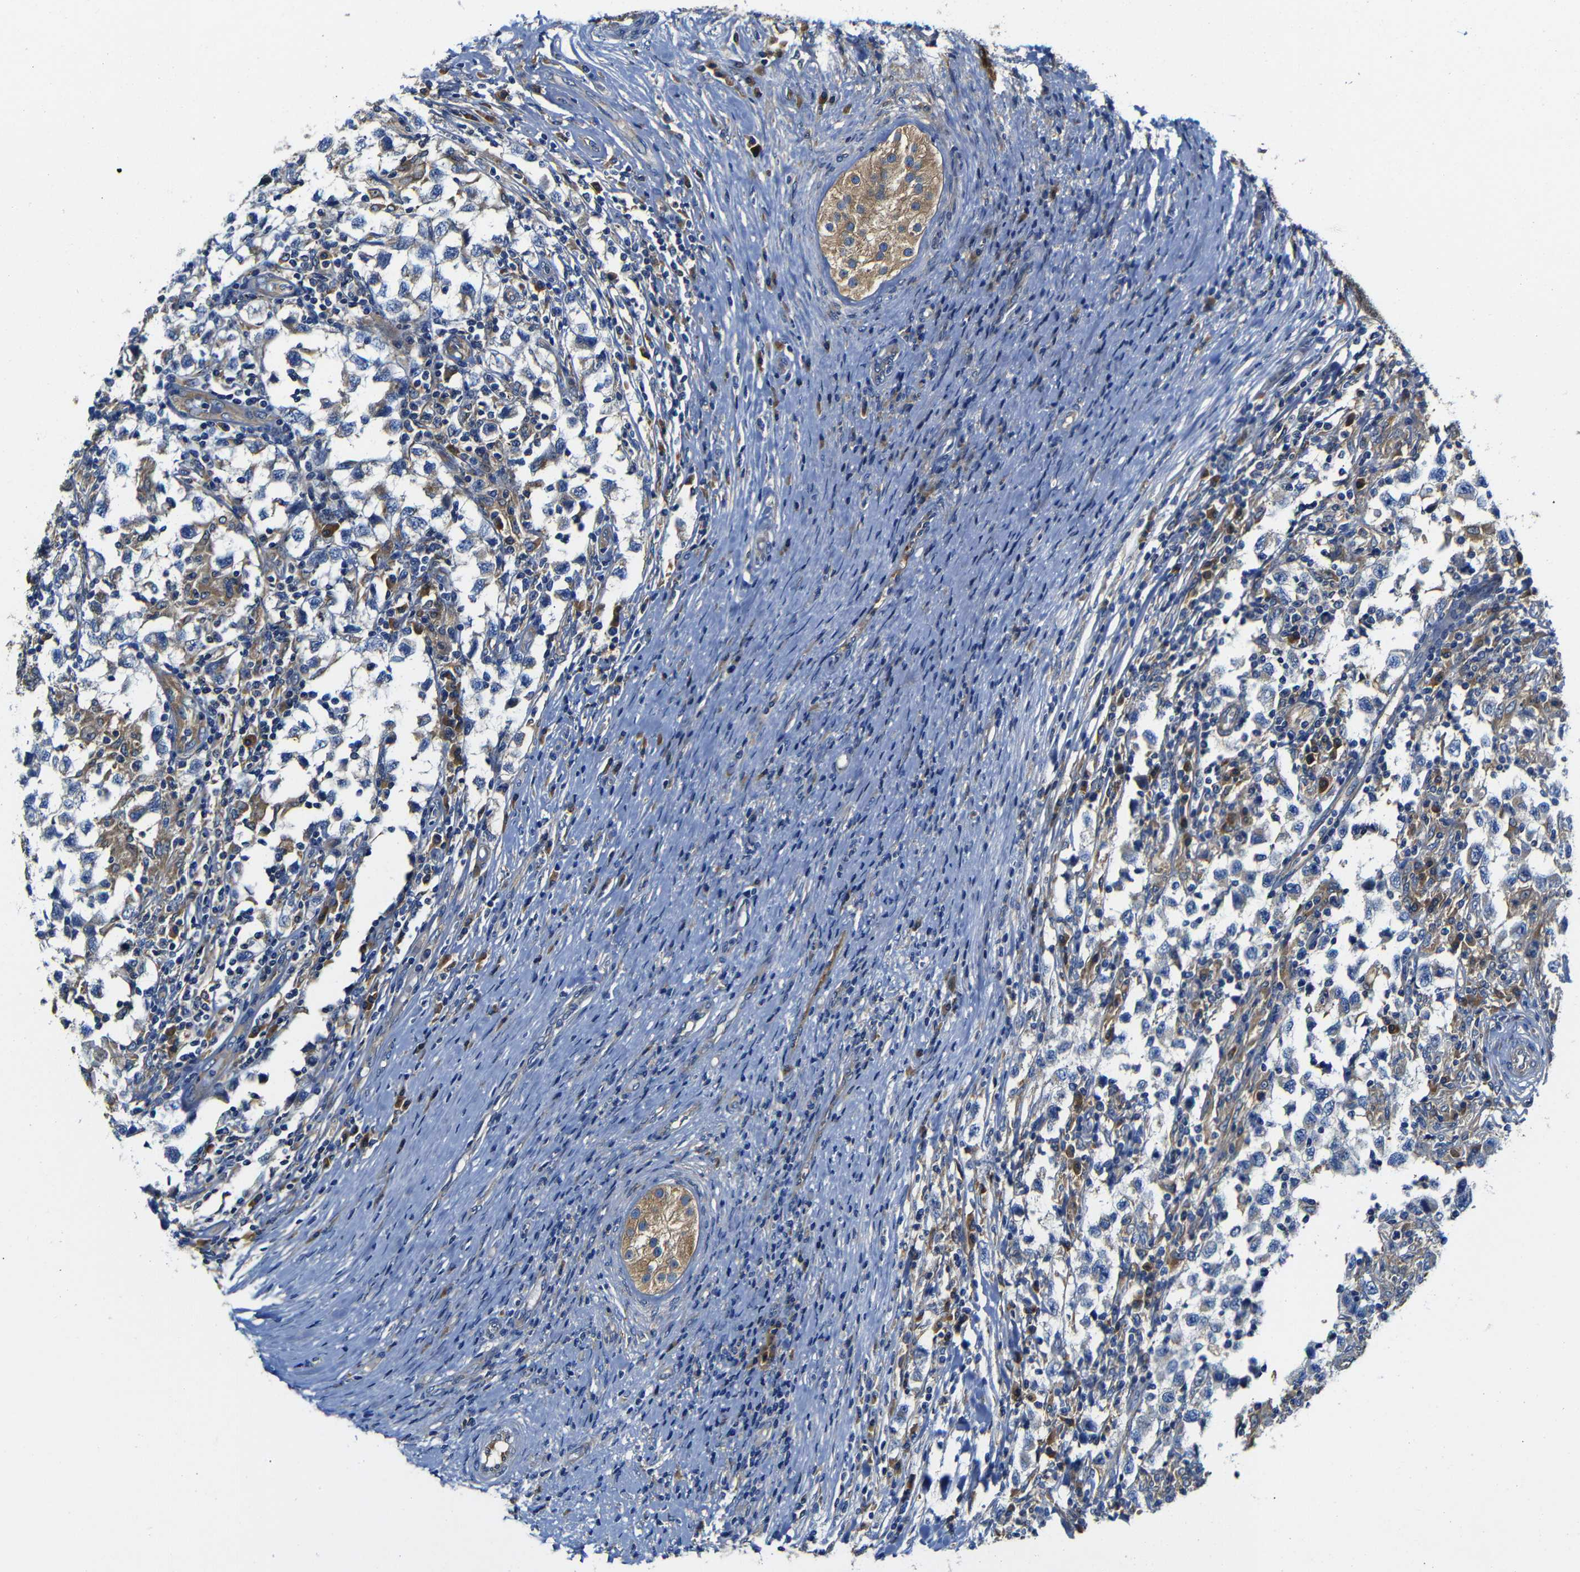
{"staining": {"intensity": "negative", "quantity": "none", "location": "none"}, "tissue": "testis cancer", "cell_type": "Tumor cells", "image_type": "cancer", "snomed": [{"axis": "morphology", "description": "Carcinoma, Embryonal, NOS"}, {"axis": "topography", "description": "Testis"}], "caption": "Immunohistochemistry image of neoplastic tissue: testis cancer stained with DAB (3,3'-diaminobenzidine) displays no significant protein staining in tumor cells. The staining was performed using DAB to visualize the protein expression in brown, while the nuclei were stained in blue with hematoxylin (Magnification: 20x).", "gene": "CLCC1", "patient": {"sex": "male", "age": 21}}